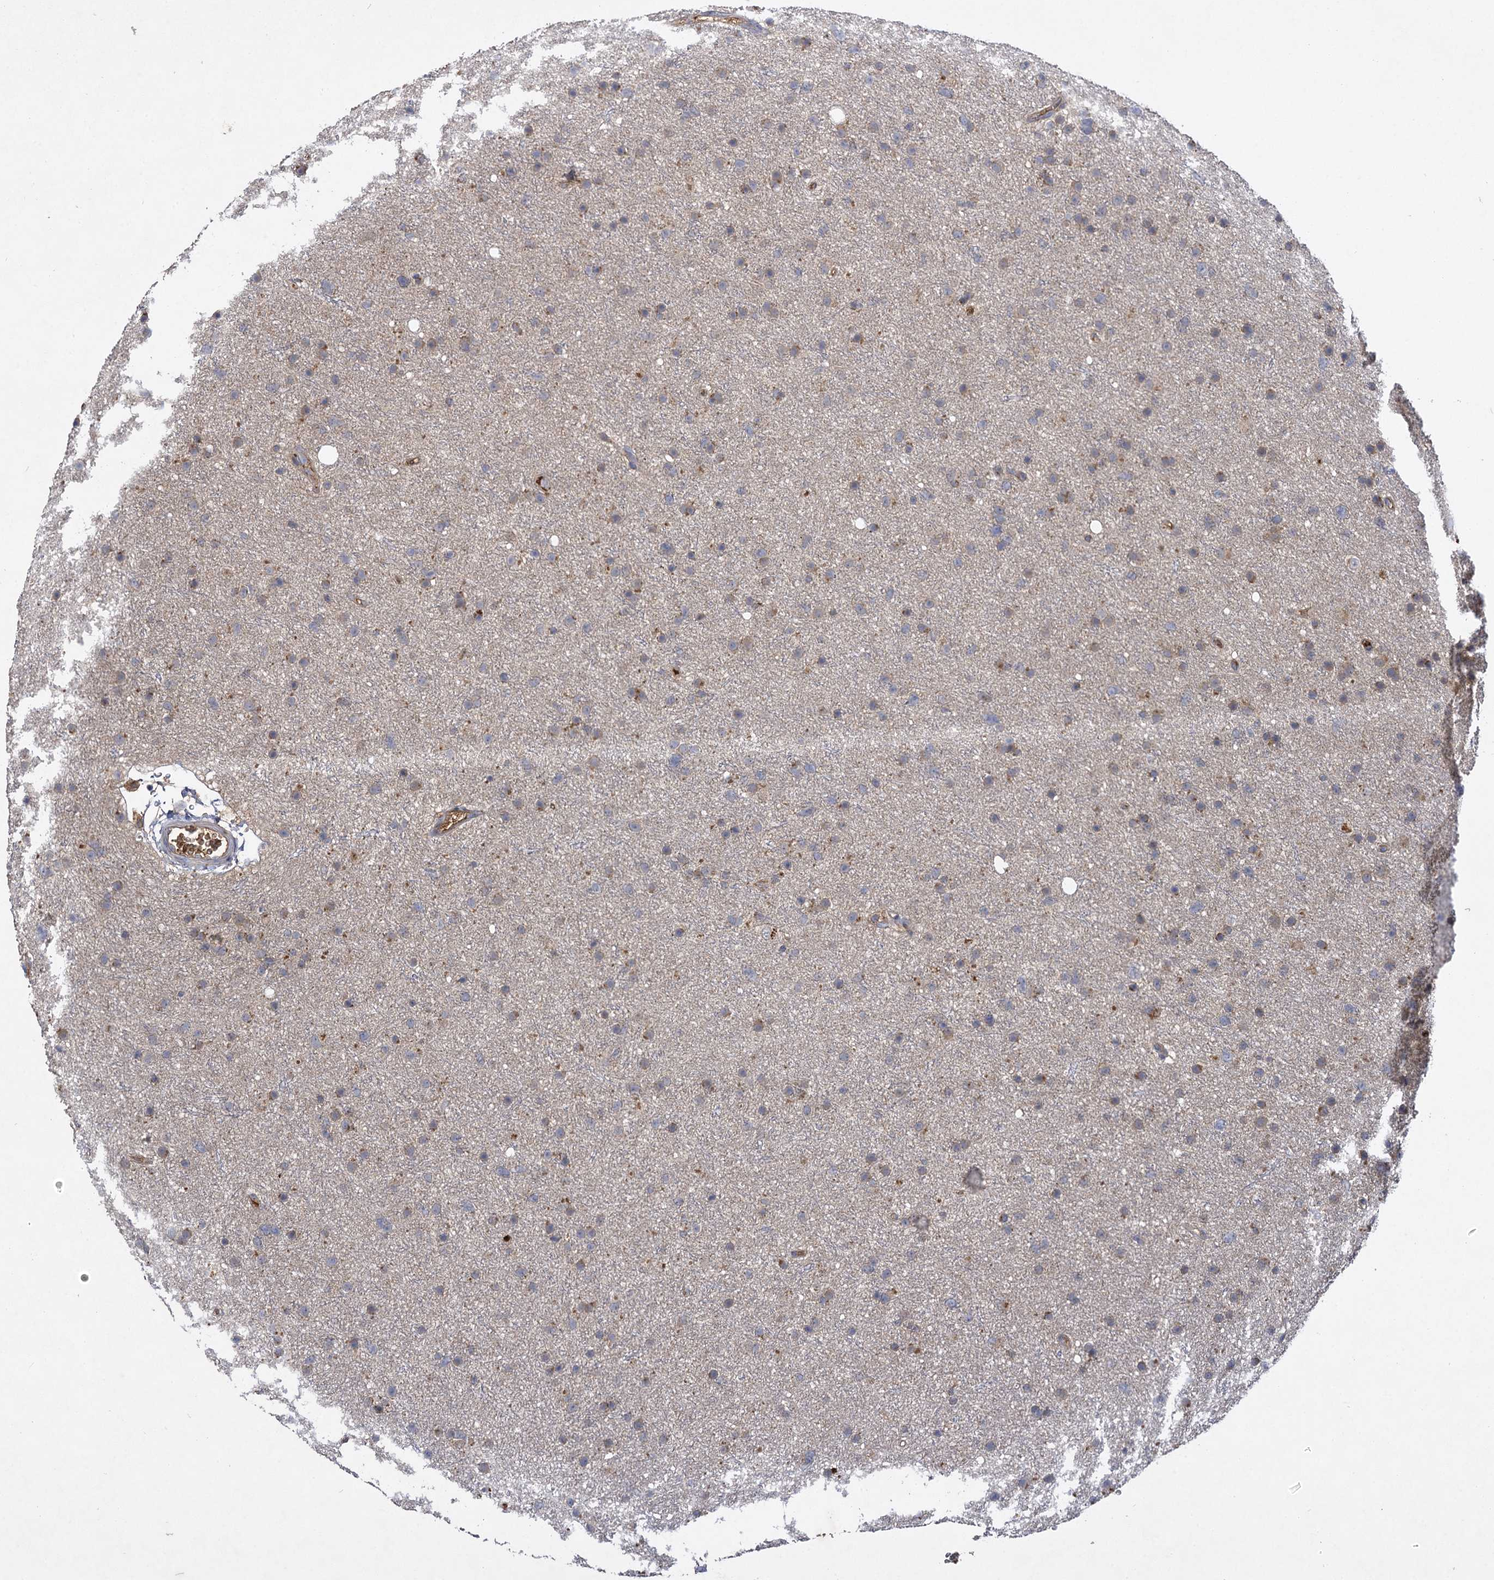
{"staining": {"intensity": "weak", "quantity": "25%-75%", "location": "cytoplasmic/membranous"}, "tissue": "glioma", "cell_type": "Tumor cells", "image_type": "cancer", "snomed": [{"axis": "morphology", "description": "Glioma, malignant, Low grade"}, {"axis": "topography", "description": "Cerebral cortex"}], "caption": "A brown stain labels weak cytoplasmic/membranous staining of a protein in human glioma tumor cells. (IHC, brightfield microscopy, high magnification).", "gene": "USP50", "patient": {"sex": "female", "age": 39}}